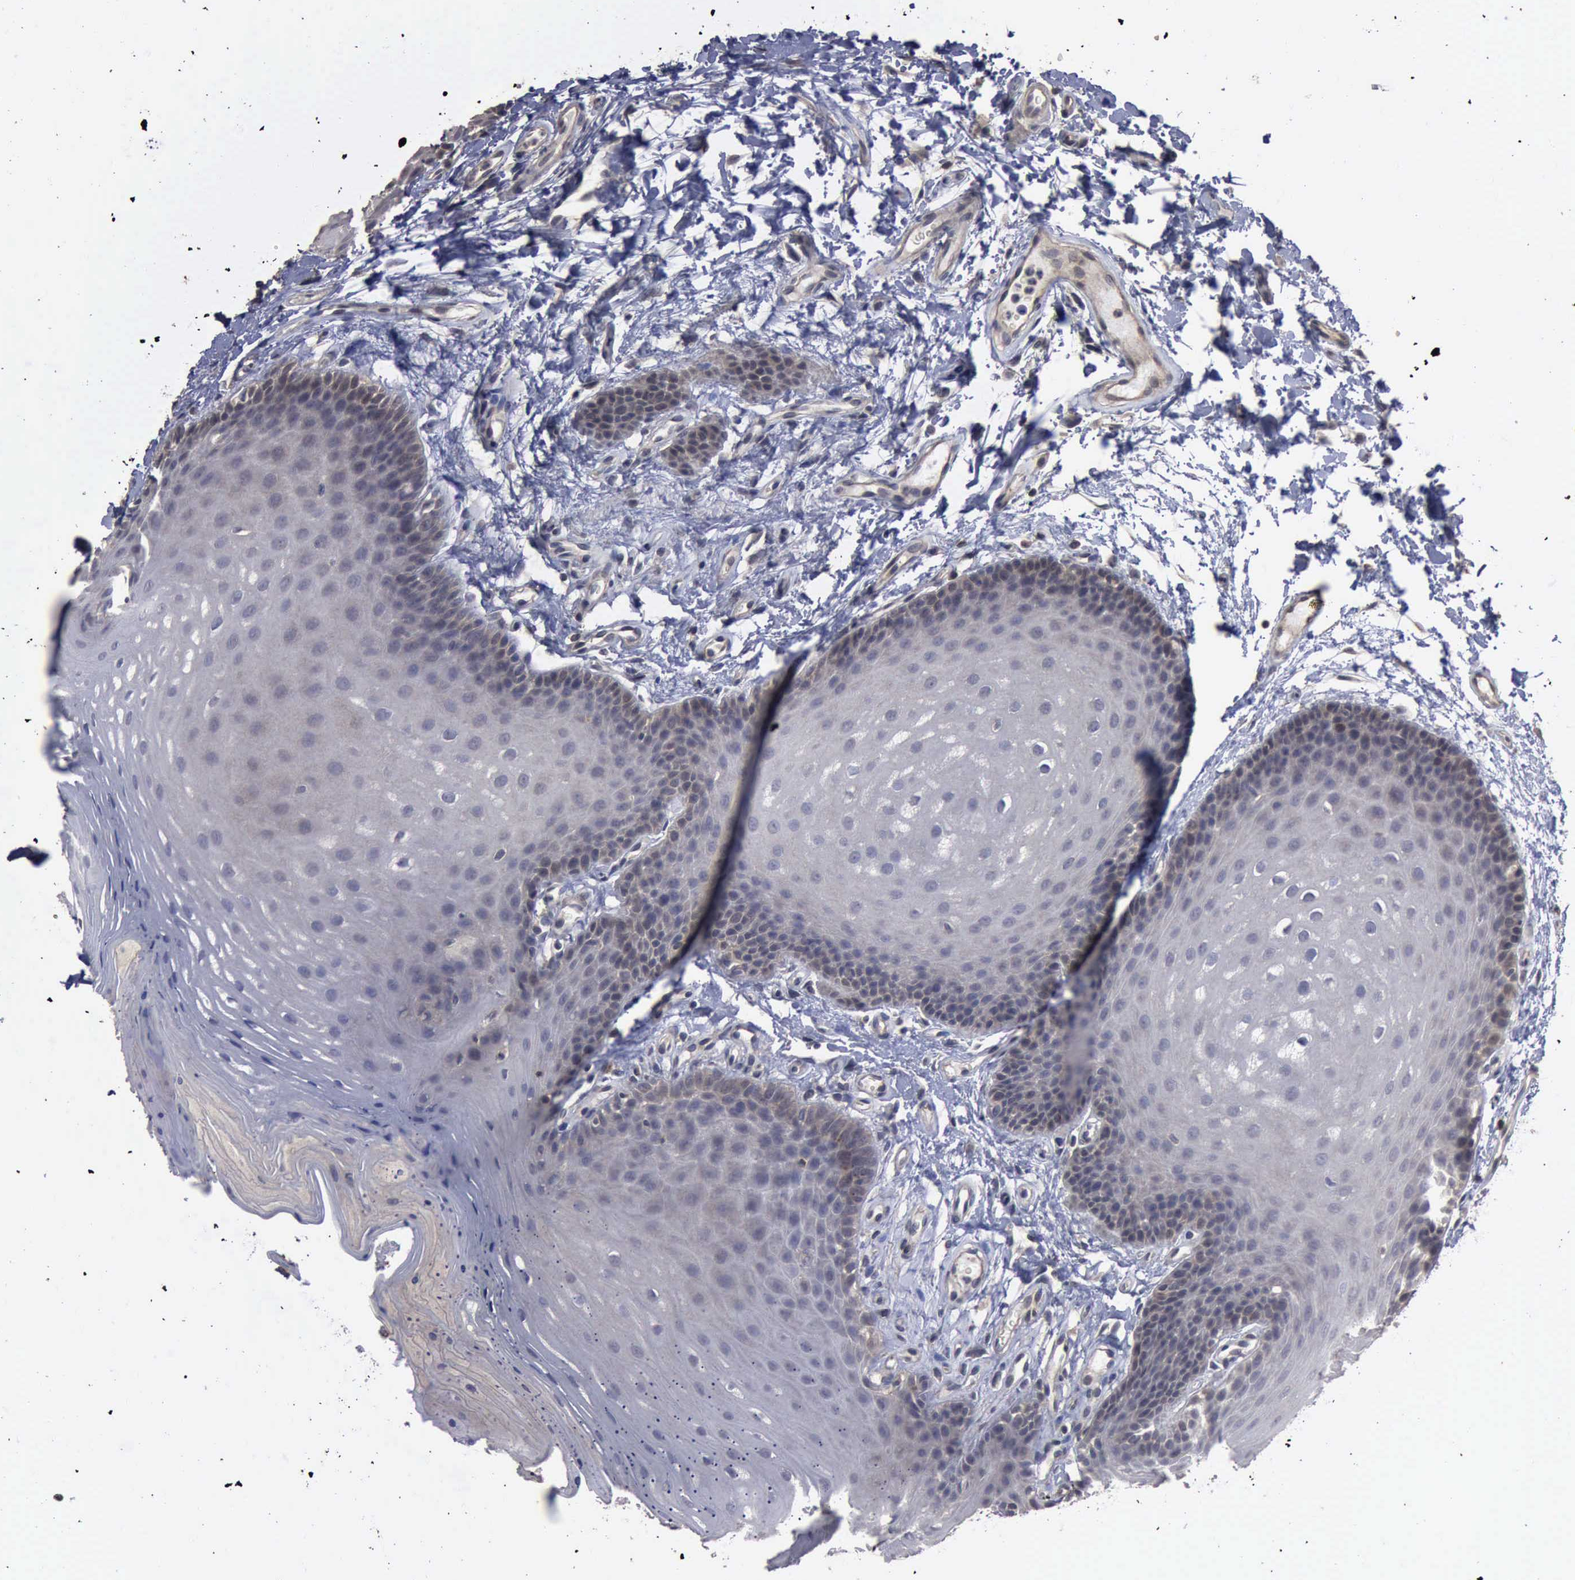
{"staining": {"intensity": "weak", "quantity": "<25%", "location": "cytoplasmic/membranous"}, "tissue": "oral mucosa", "cell_type": "Squamous epithelial cells", "image_type": "normal", "snomed": [{"axis": "morphology", "description": "Normal tissue, NOS"}, {"axis": "topography", "description": "Oral tissue"}], "caption": "This histopathology image is of normal oral mucosa stained with immunohistochemistry to label a protein in brown with the nuclei are counter-stained blue. There is no expression in squamous epithelial cells.", "gene": "CRKL", "patient": {"sex": "male", "age": 62}}